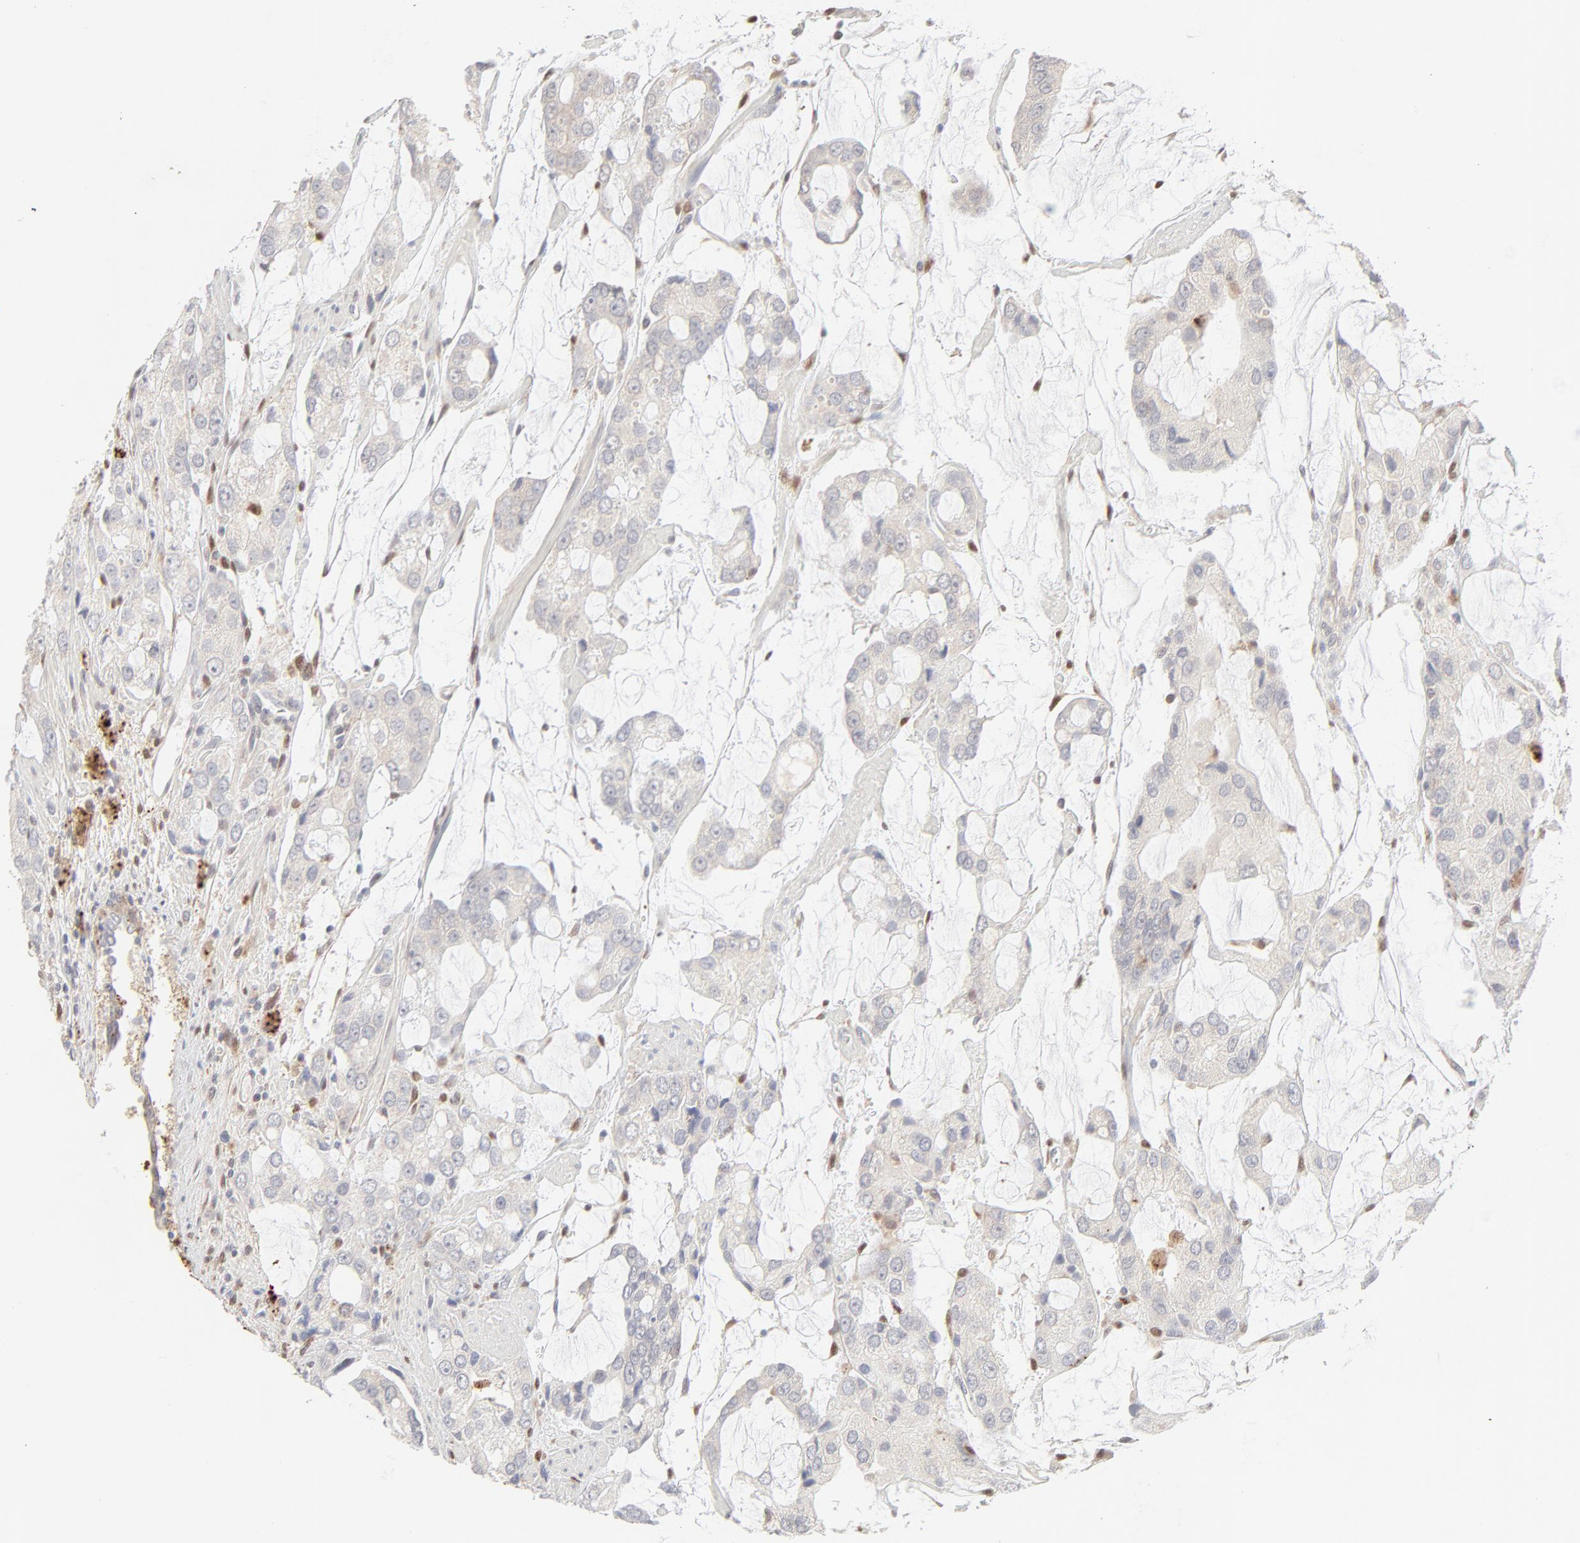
{"staining": {"intensity": "negative", "quantity": "none", "location": "none"}, "tissue": "prostate cancer", "cell_type": "Tumor cells", "image_type": "cancer", "snomed": [{"axis": "morphology", "description": "Adenocarcinoma, High grade"}, {"axis": "topography", "description": "Prostate"}], "caption": "Tumor cells are negative for brown protein staining in prostate adenocarcinoma (high-grade).", "gene": "LGALS2", "patient": {"sex": "male", "age": 67}}